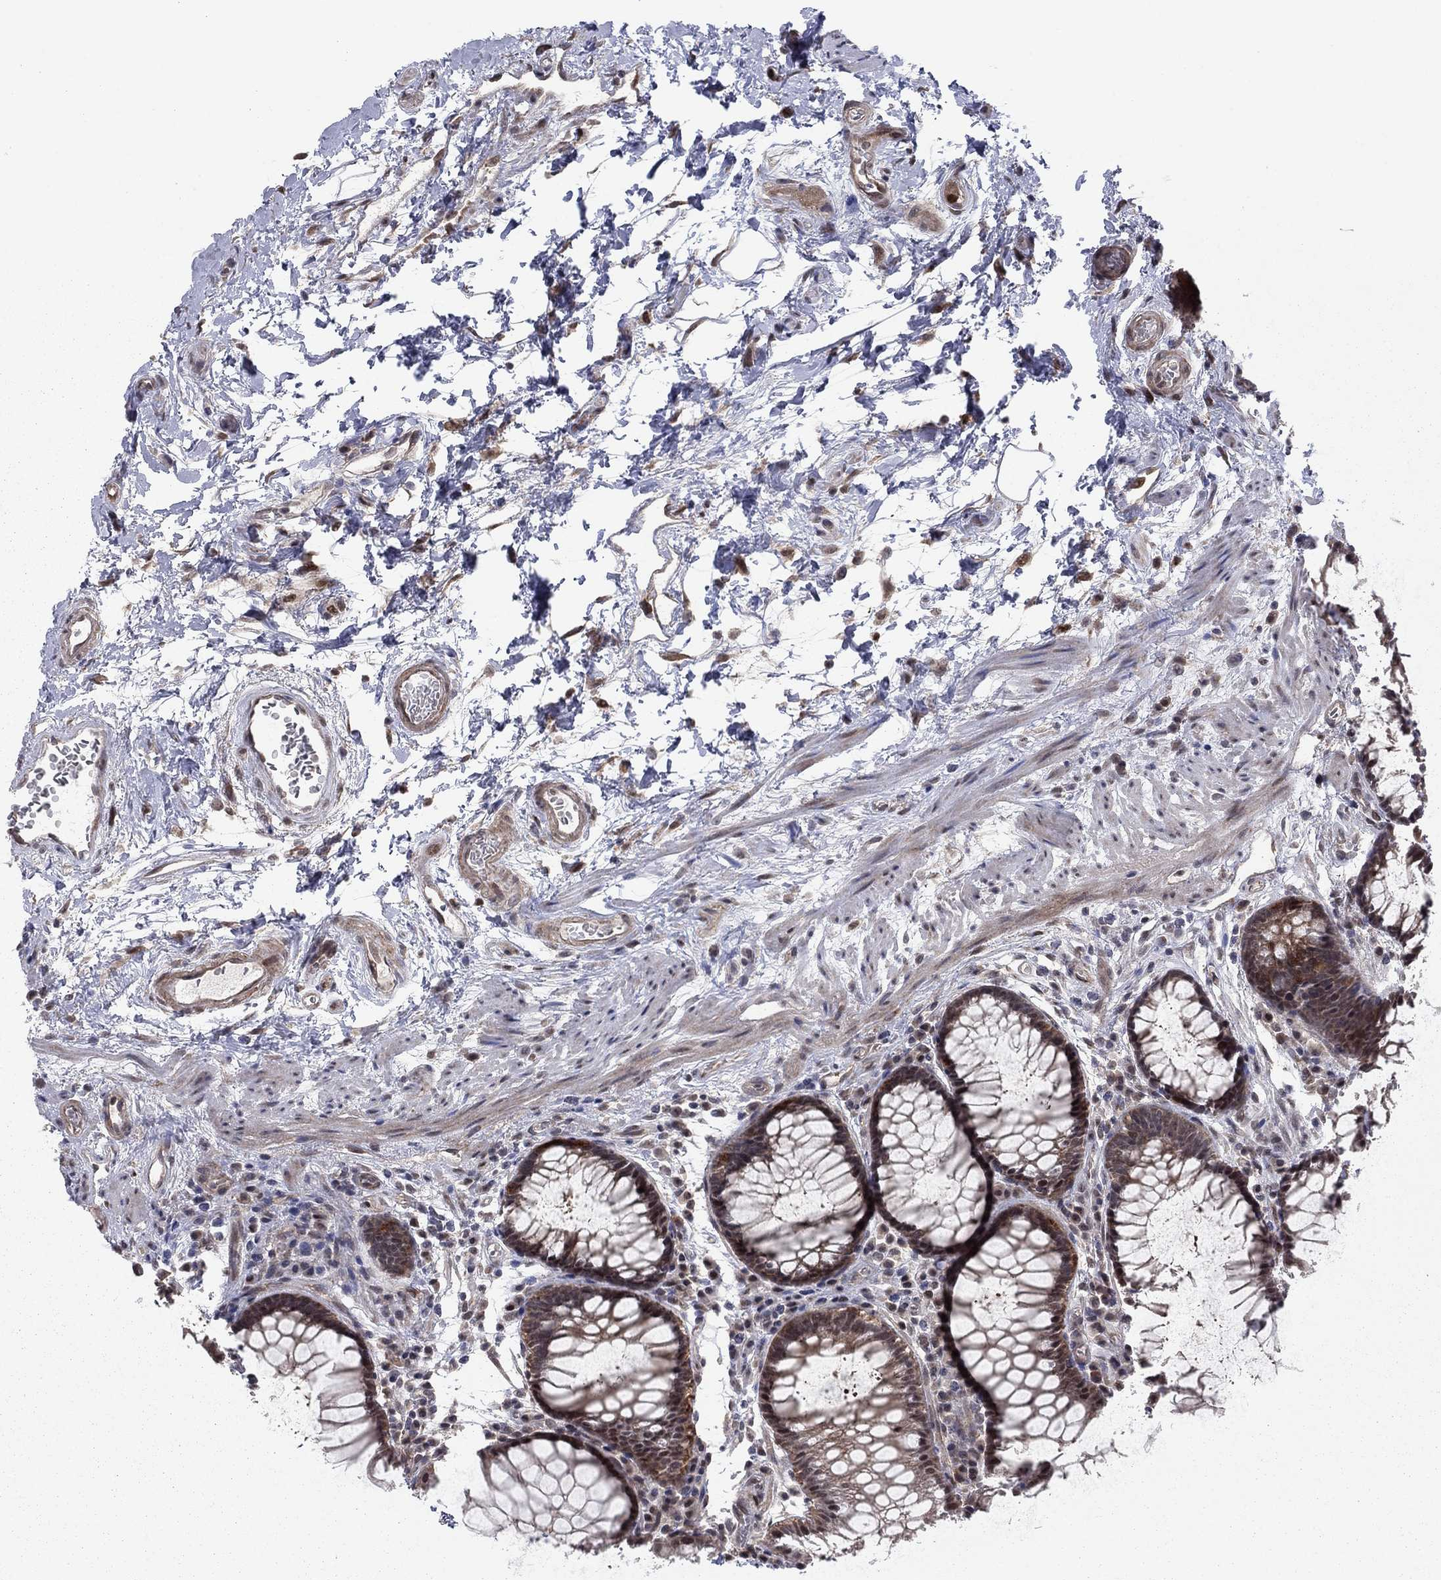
{"staining": {"intensity": "moderate", "quantity": "25%-75%", "location": "cytoplasmic/membranous,nuclear"}, "tissue": "rectum", "cell_type": "Glandular cells", "image_type": "normal", "snomed": [{"axis": "morphology", "description": "Normal tissue, NOS"}, {"axis": "topography", "description": "Rectum"}], "caption": "A brown stain labels moderate cytoplasmic/membranous,nuclear staining of a protein in glandular cells of unremarkable rectum. (Brightfield microscopy of DAB IHC at high magnification).", "gene": "PSMC1", "patient": {"sex": "female", "age": 68}}